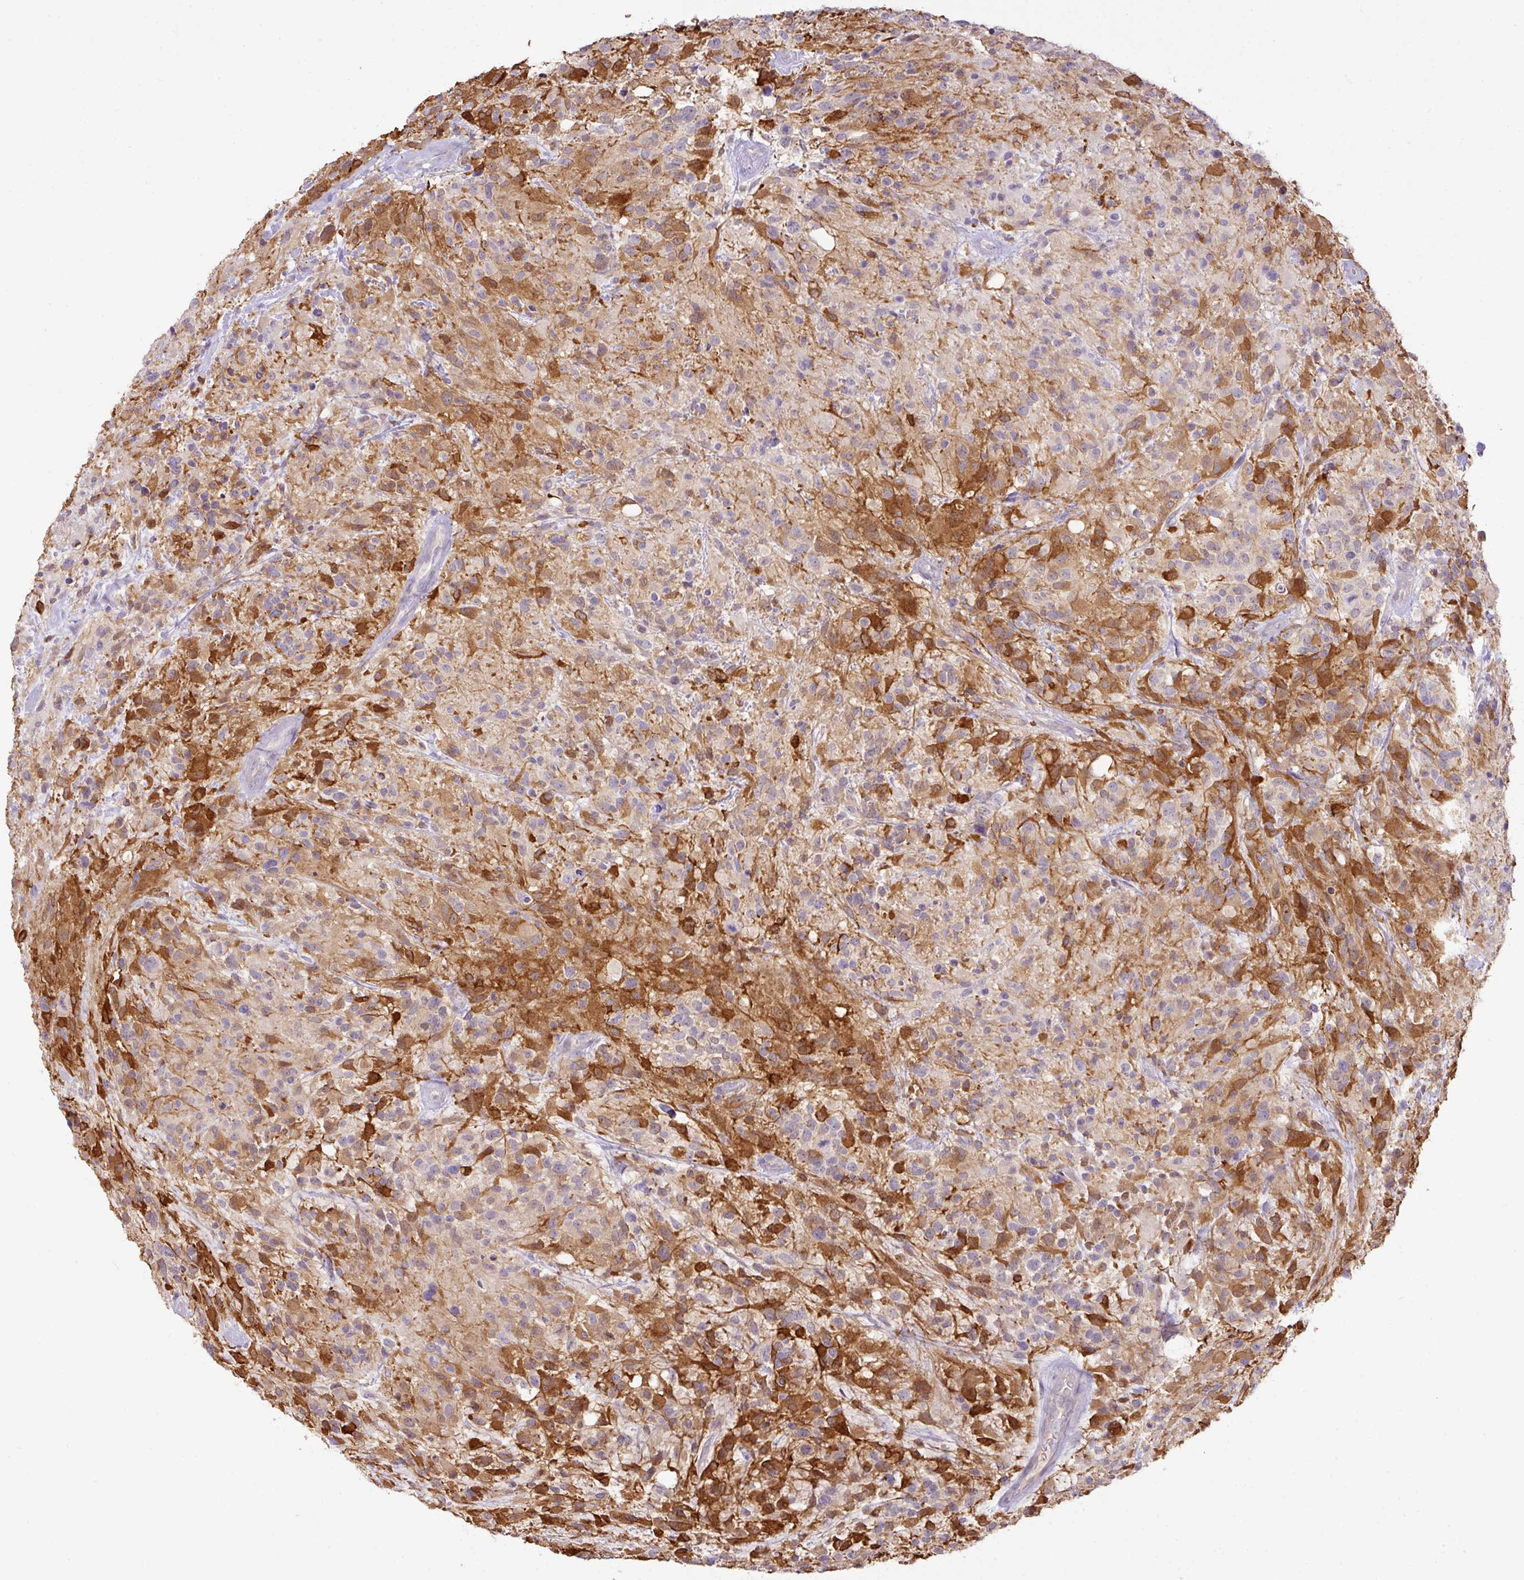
{"staining": {"intensity": "moderate", "quantity": "25%-75%", "location": "cytoplasmic/membranous,nuclear"}, "tissue": "glioma", "cell_type": "Tumor cells", "image_type": "cancer", "snomed": [{"axis": "morphology", "description": "Glioma, malignant, High grade"}, {"axis": "topography", "description": "Brain"}], "caption": "Protein staining of glioma tissue demonstrates moderate cytoplasmic/membranous and nuclear positivity in approximately 25%-75% of tumor cells.", "gene": "GCNT7", "patient": {"sex": "female", "age": 67}}